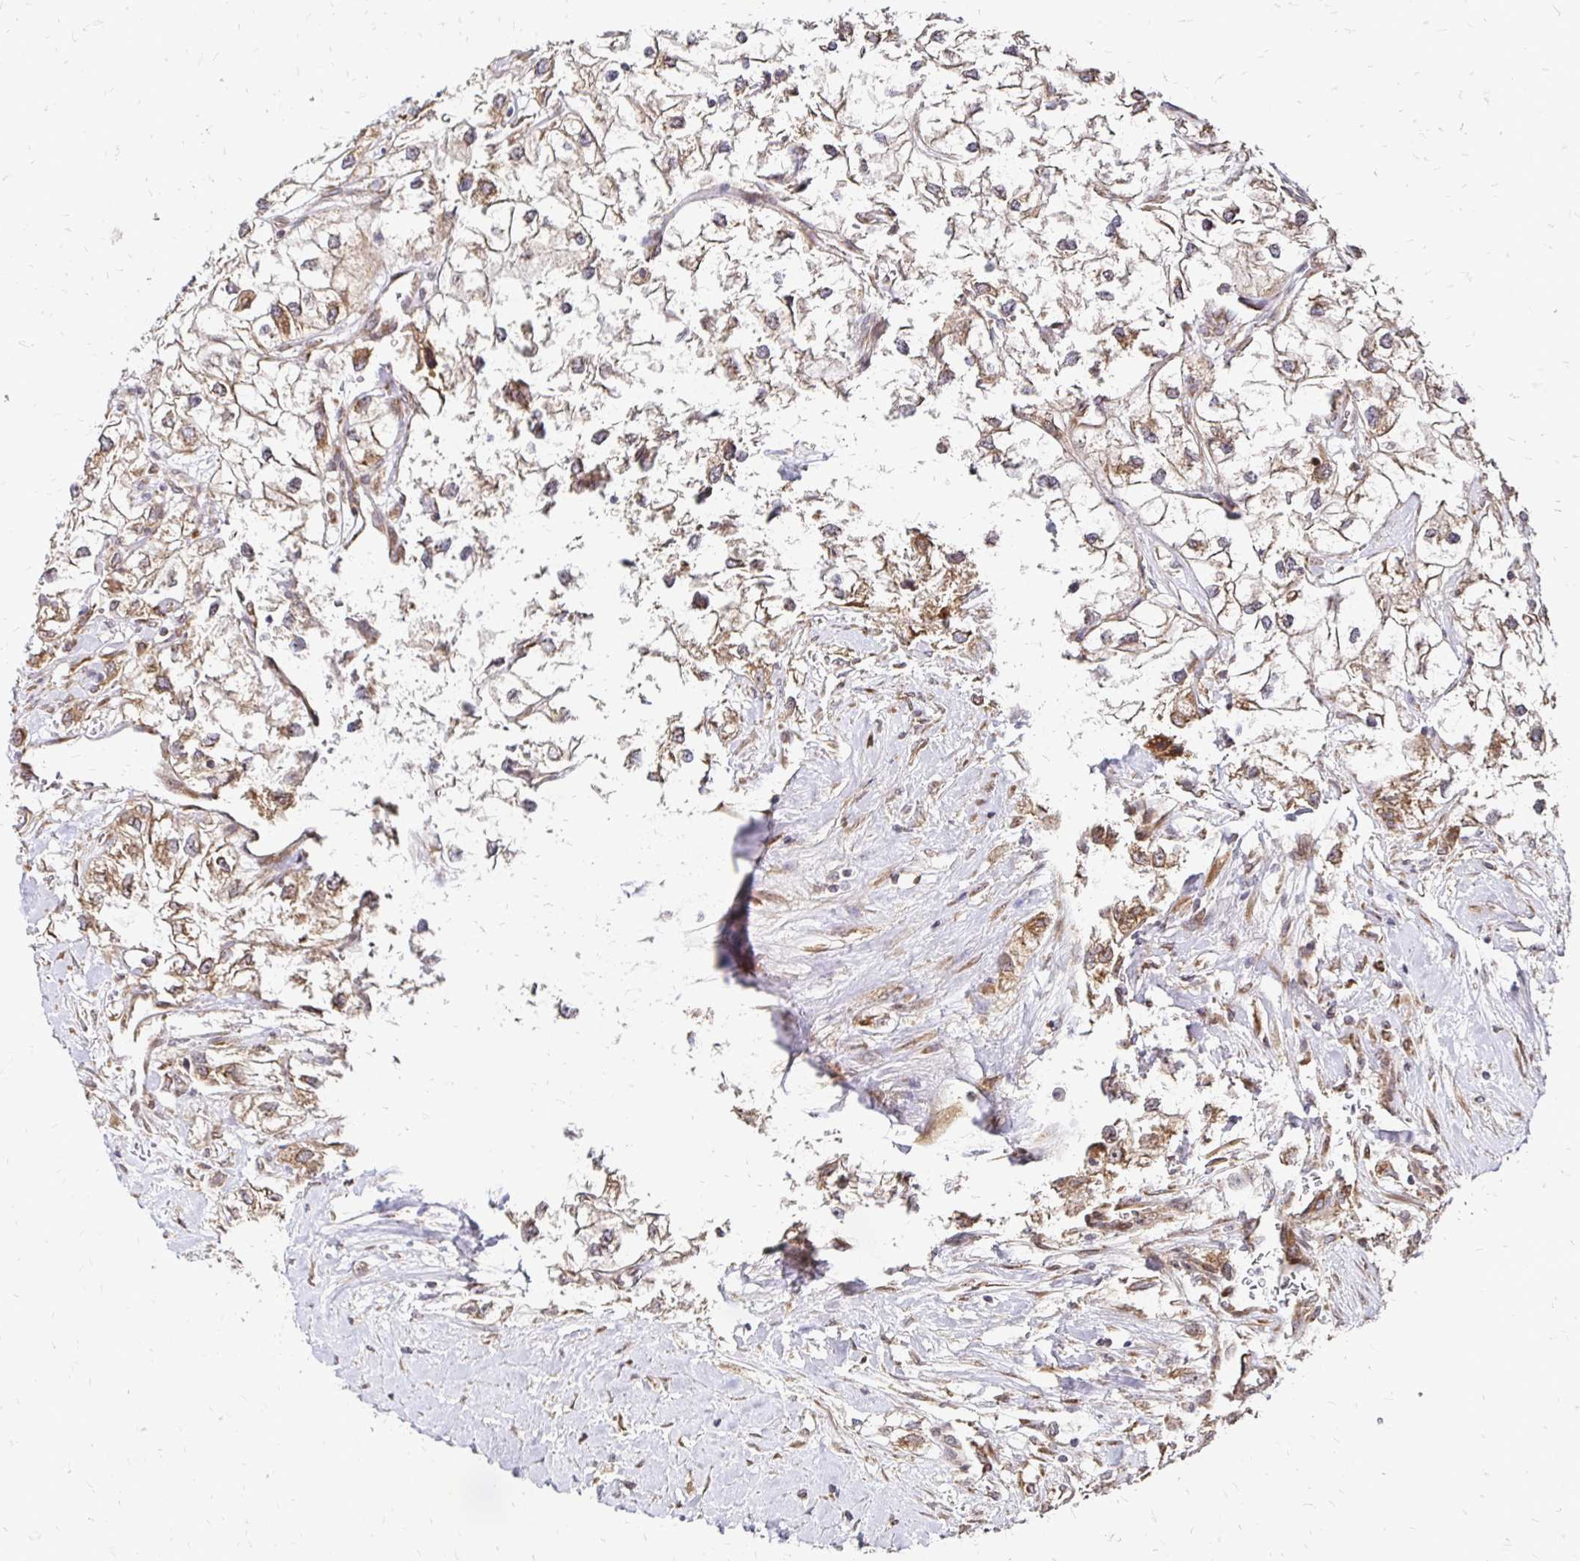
{"staining": {"intensity": "moderate", "quantity": "25%-75%", "location": "cytoplasmic/membranous"}, "tissue": "renal cancer", "cell_type": "Tumor cells", "image_type": "cancer", "snomed": [{"axis": "morphology", "description": "Adenocarcinoma, NOS"}, {"axis": "topography", "description": "Kidney"}], "caption": "Renal cancer tissue shows moderate cytoplasmic/membranous positivity in approximately 25%-75% of tumor cells (DAB IHC with brightfield microscopy, high magnification).", "gene": "ZW10", "patient": {"sex": "male", "age": 59}}